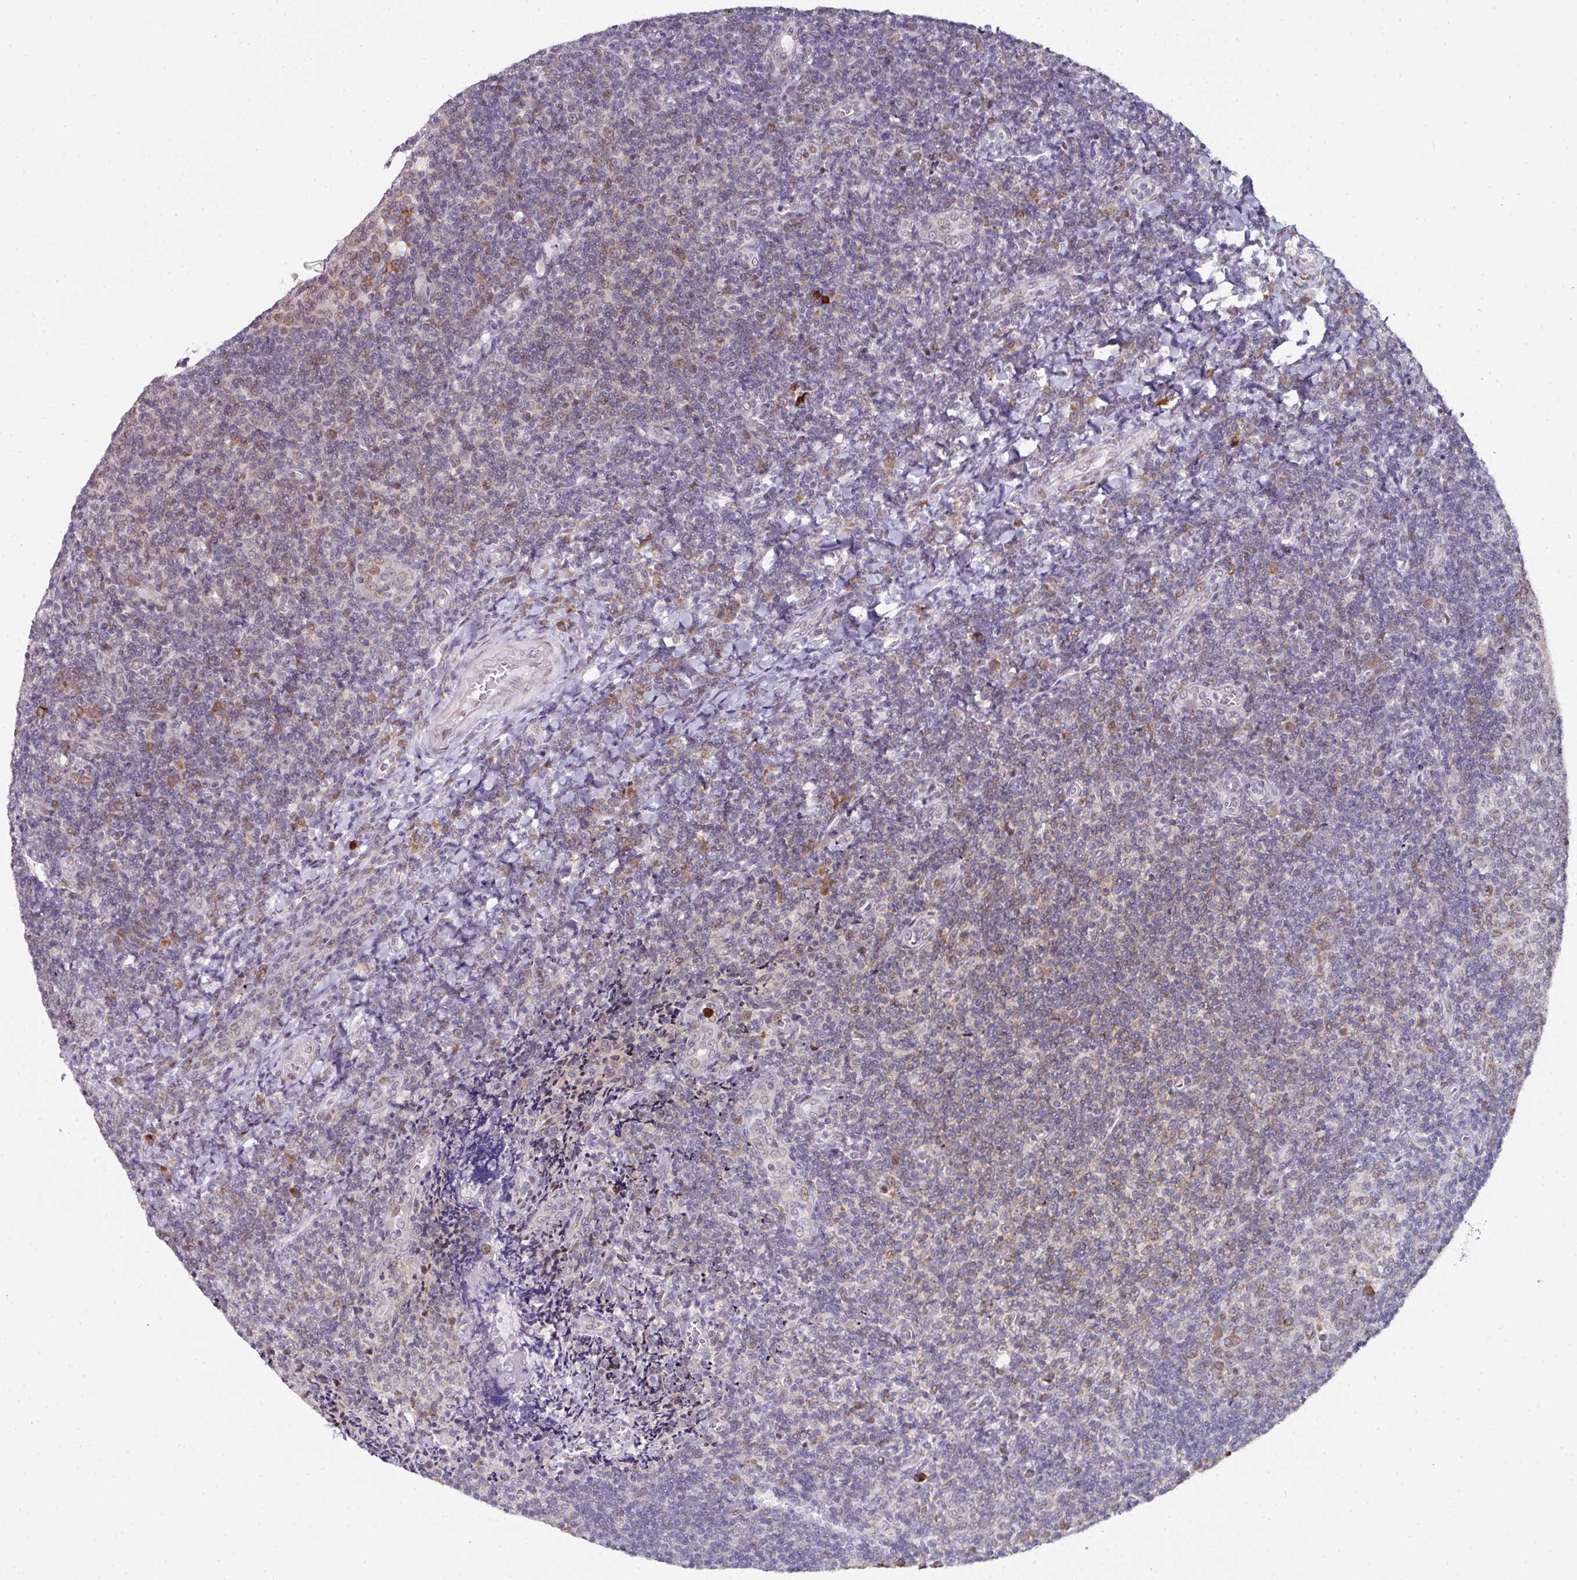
{"staining": {"intensity": "moderate", "quantity": "25%-75%", "location": "cytoplasmic/membranous,nuclear"}, "tissue": "tonsil", "cell_type": "Germinal center cells", "image_type": "normal", "snomed": [{"axis": "morphology", "description": "Normal tissue, NOS"}, {"axis": "topography", "description": "Tonsil"}], "caption": "Immunohistochemical staining of normal tonsil demonstrates 25%-75% levels of moderate cytoplasmic/membranous,nuclear protein staining in about 25%-75% of germinal center cells. (Brightfield microscopy of DAB IHC at high magnification).", "gene": "APOLD1", "patient": {"sex": "male", "age": 17}}